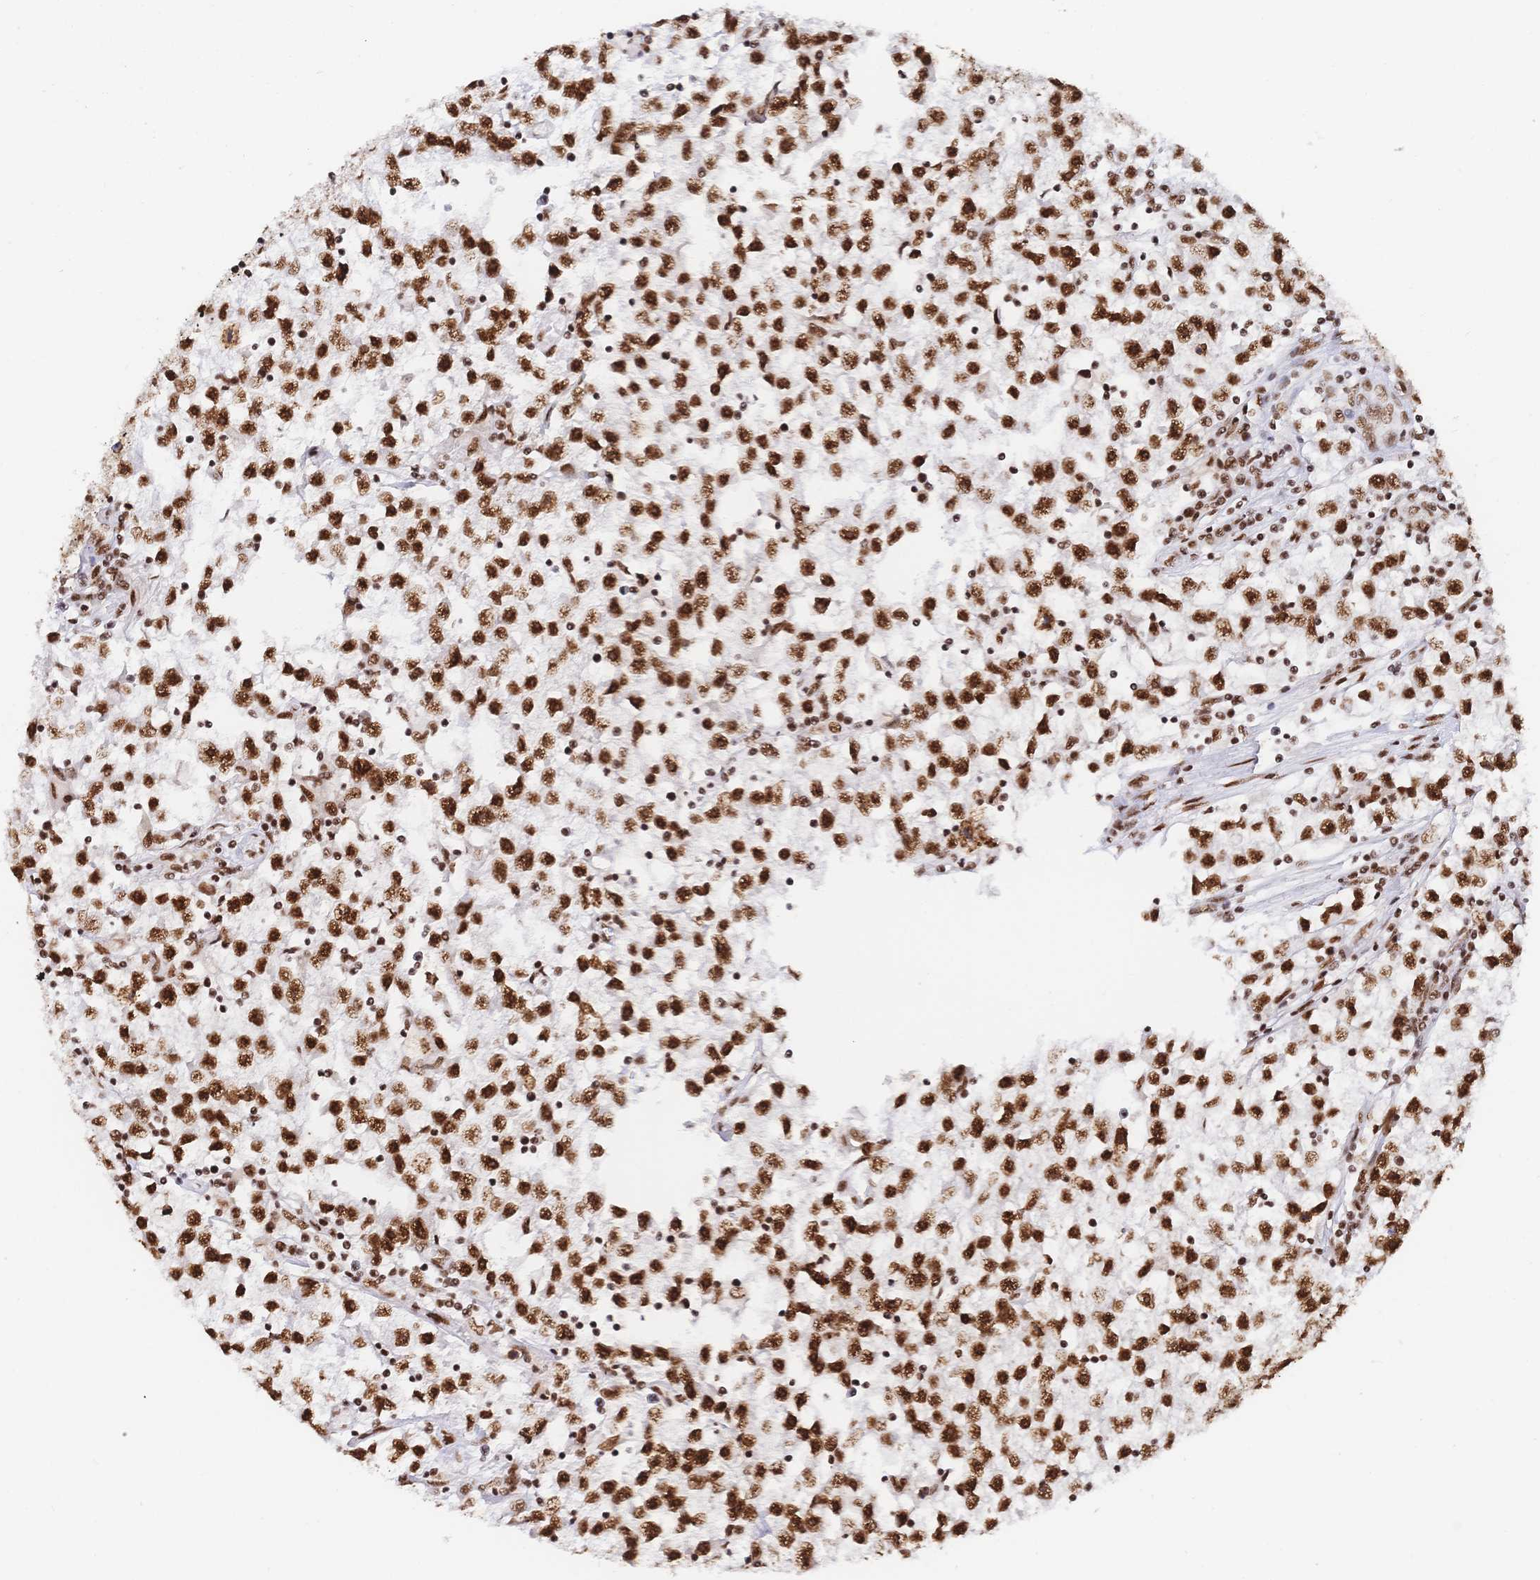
{"staining": {"intensity": "strong", "quantity": ">75%", "location": "nuclear"}, "tissue": "testis cancer", "cell_type": "Tumor cells", "image_type": "cancer", "snomed": [{"axis": "morphology", "description": "Seminoma, NOS"}, {"axis": "topography", "description": "Testis"}], "caption": "This micrograph shows seminoma (testis) stained with immunohistochemistry (IHC) to label a protein in brown. The nuclear of tumor cells show strong positivity for the protein. Nuclei are counter-stained blue.", "gene": "SRSF1", "patient": {"sex": "male", "age": 31}}